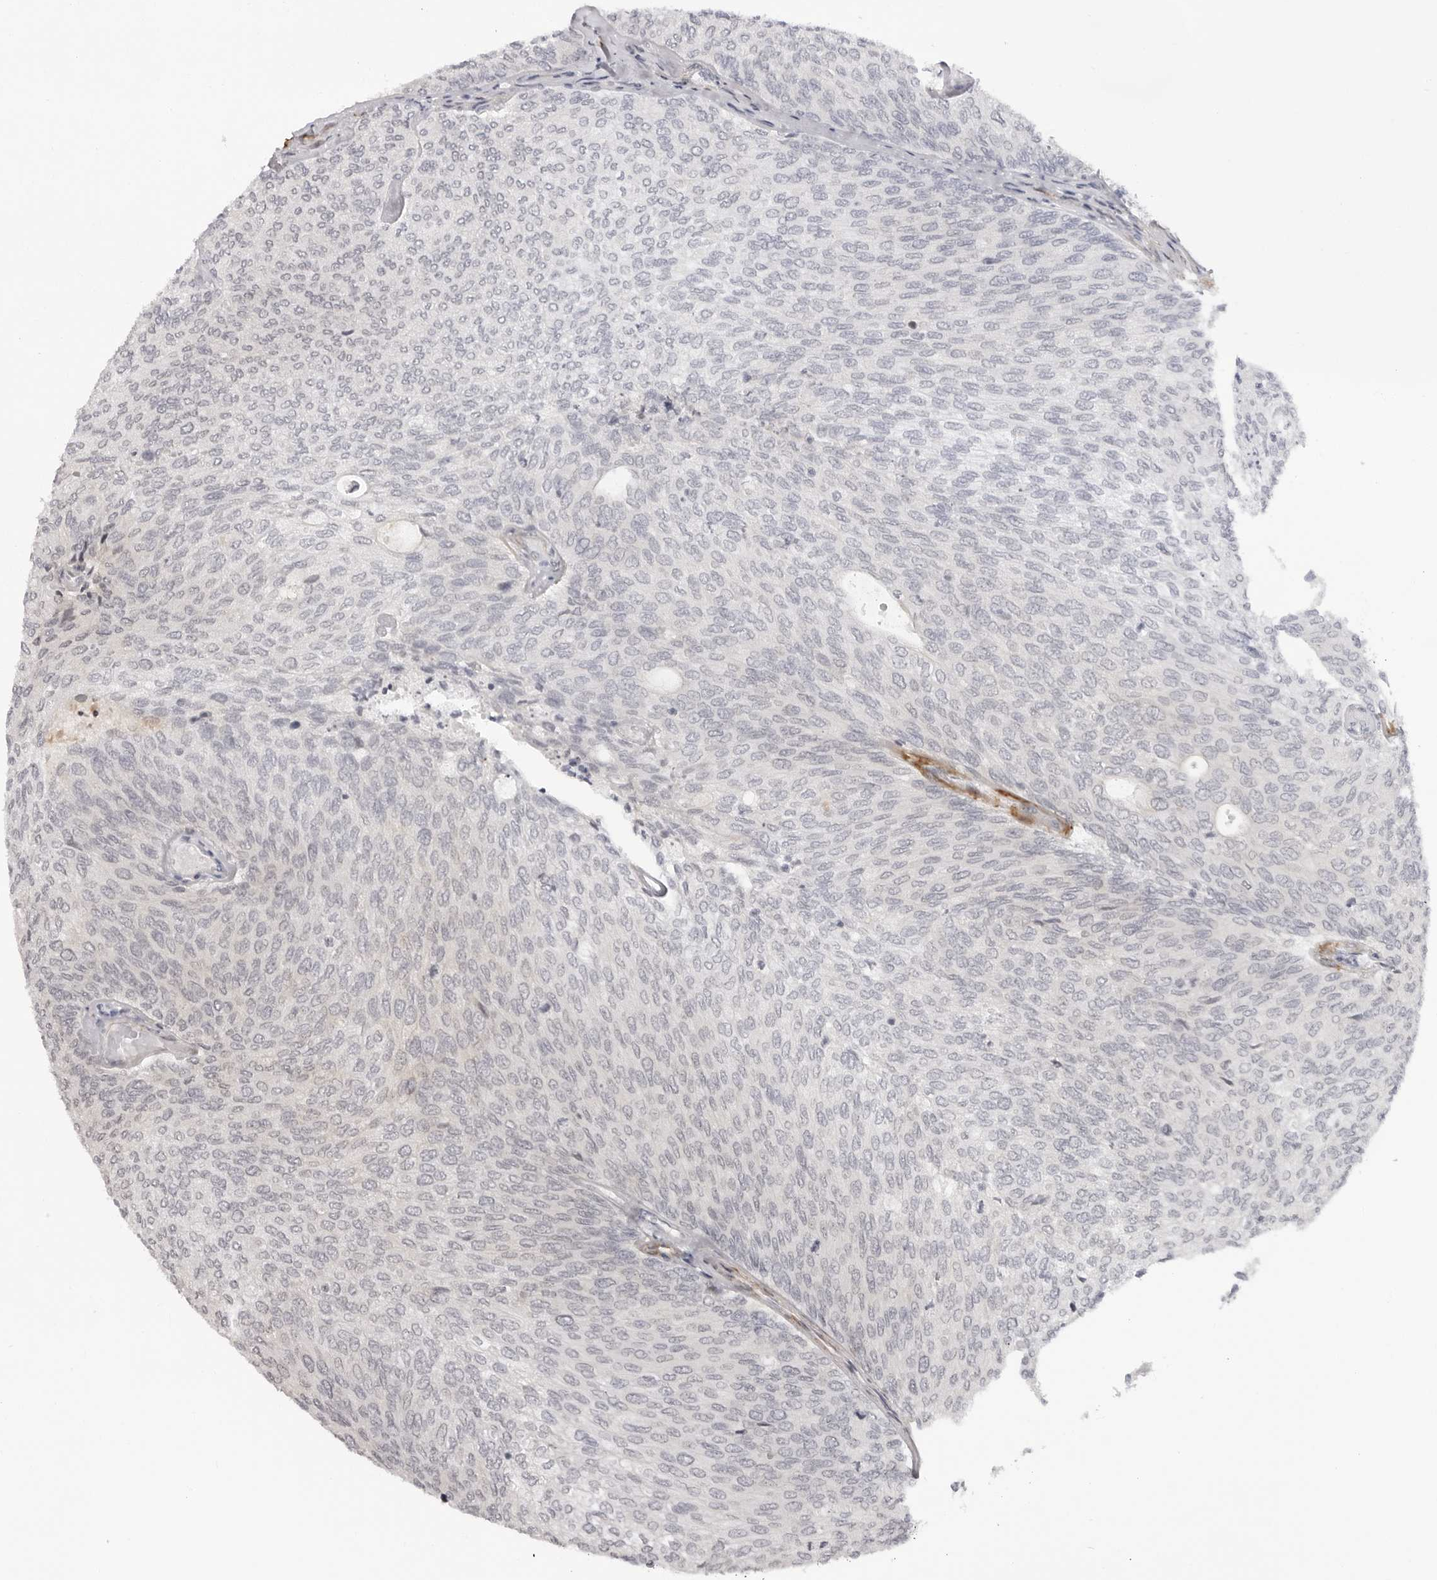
{"staining": {"intensity": "negative", "quantity": "none", "location": "none"}, "tissue": "urothelial cancer", "cell_type": "Tumor cells", "image_type": "cancer", "snomed": [{"axis": "morphology", "description": "Urothelial carcinoma, Low grade"}, {"axis": "topography", "description": "Urinary bladder"}], "caption": "Immunohistochemical staining of human urothelial cancer displays no significant positivity in tumor cells.", "gene": "SRGAP2", "patient": {"sex": "female", "age": 79}}